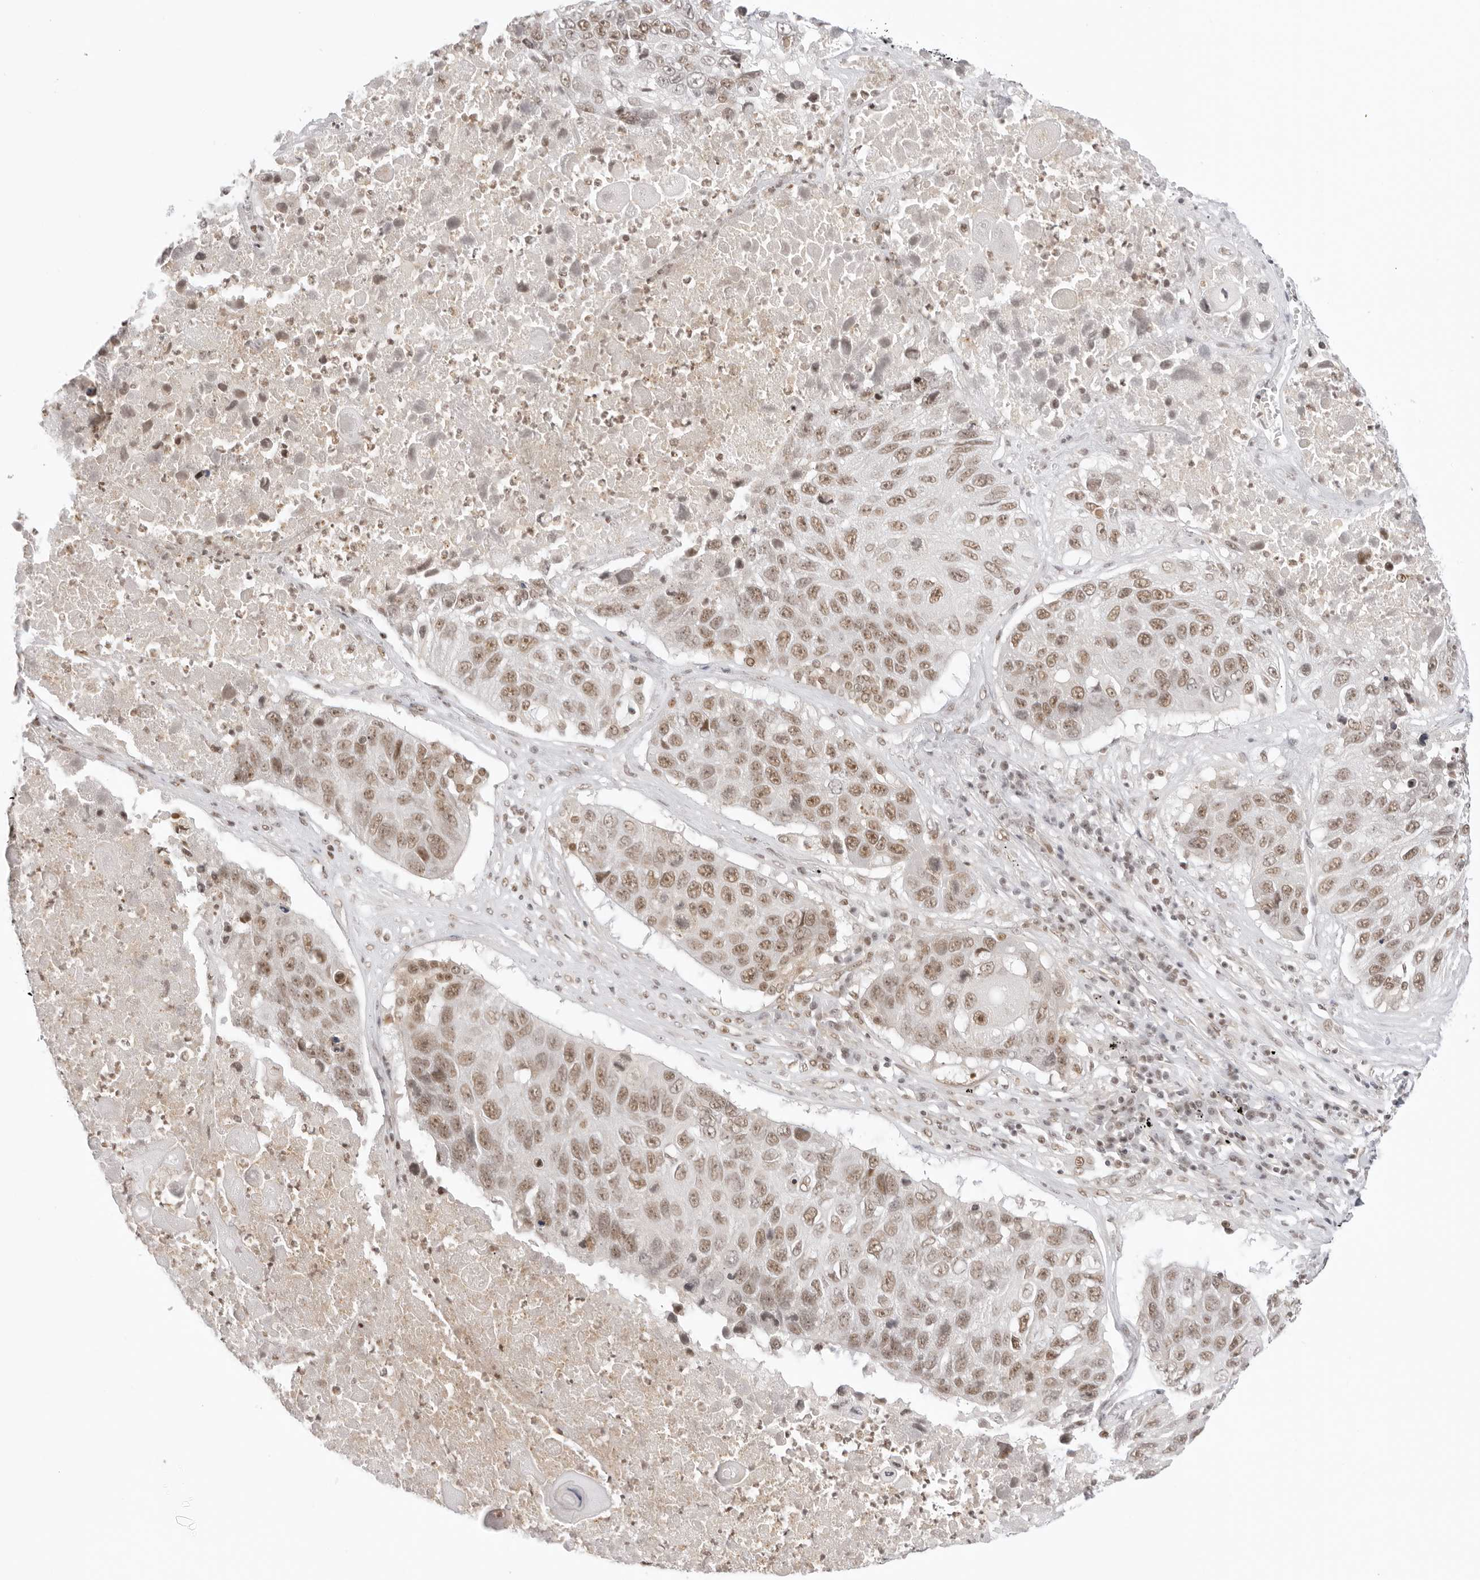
{"staining": {"intensity": "moderate", "quantity": ">75%", "location": "nuclear"}, "tissue": "lung cancer", "cell_type": "Tumor cells", "image_type": "cancer", "snomed": [{"axis": "morphology", "description": "Squamous cell carcinoma, NOS"}, {"axis": "topography", "description": "Lung"}], "caption": "IHC histopathology image of neoplastic tissue: human squamous cell carcinoma (lung) stained using immunohistochemistry (IHC) displays medium levels of moderate protein expression localized specifically in the nuclear of tumor cells, appearing as a nuclear brown color.", "gene": "TCIM", "patient": {"sex": "male", "age": 61}}